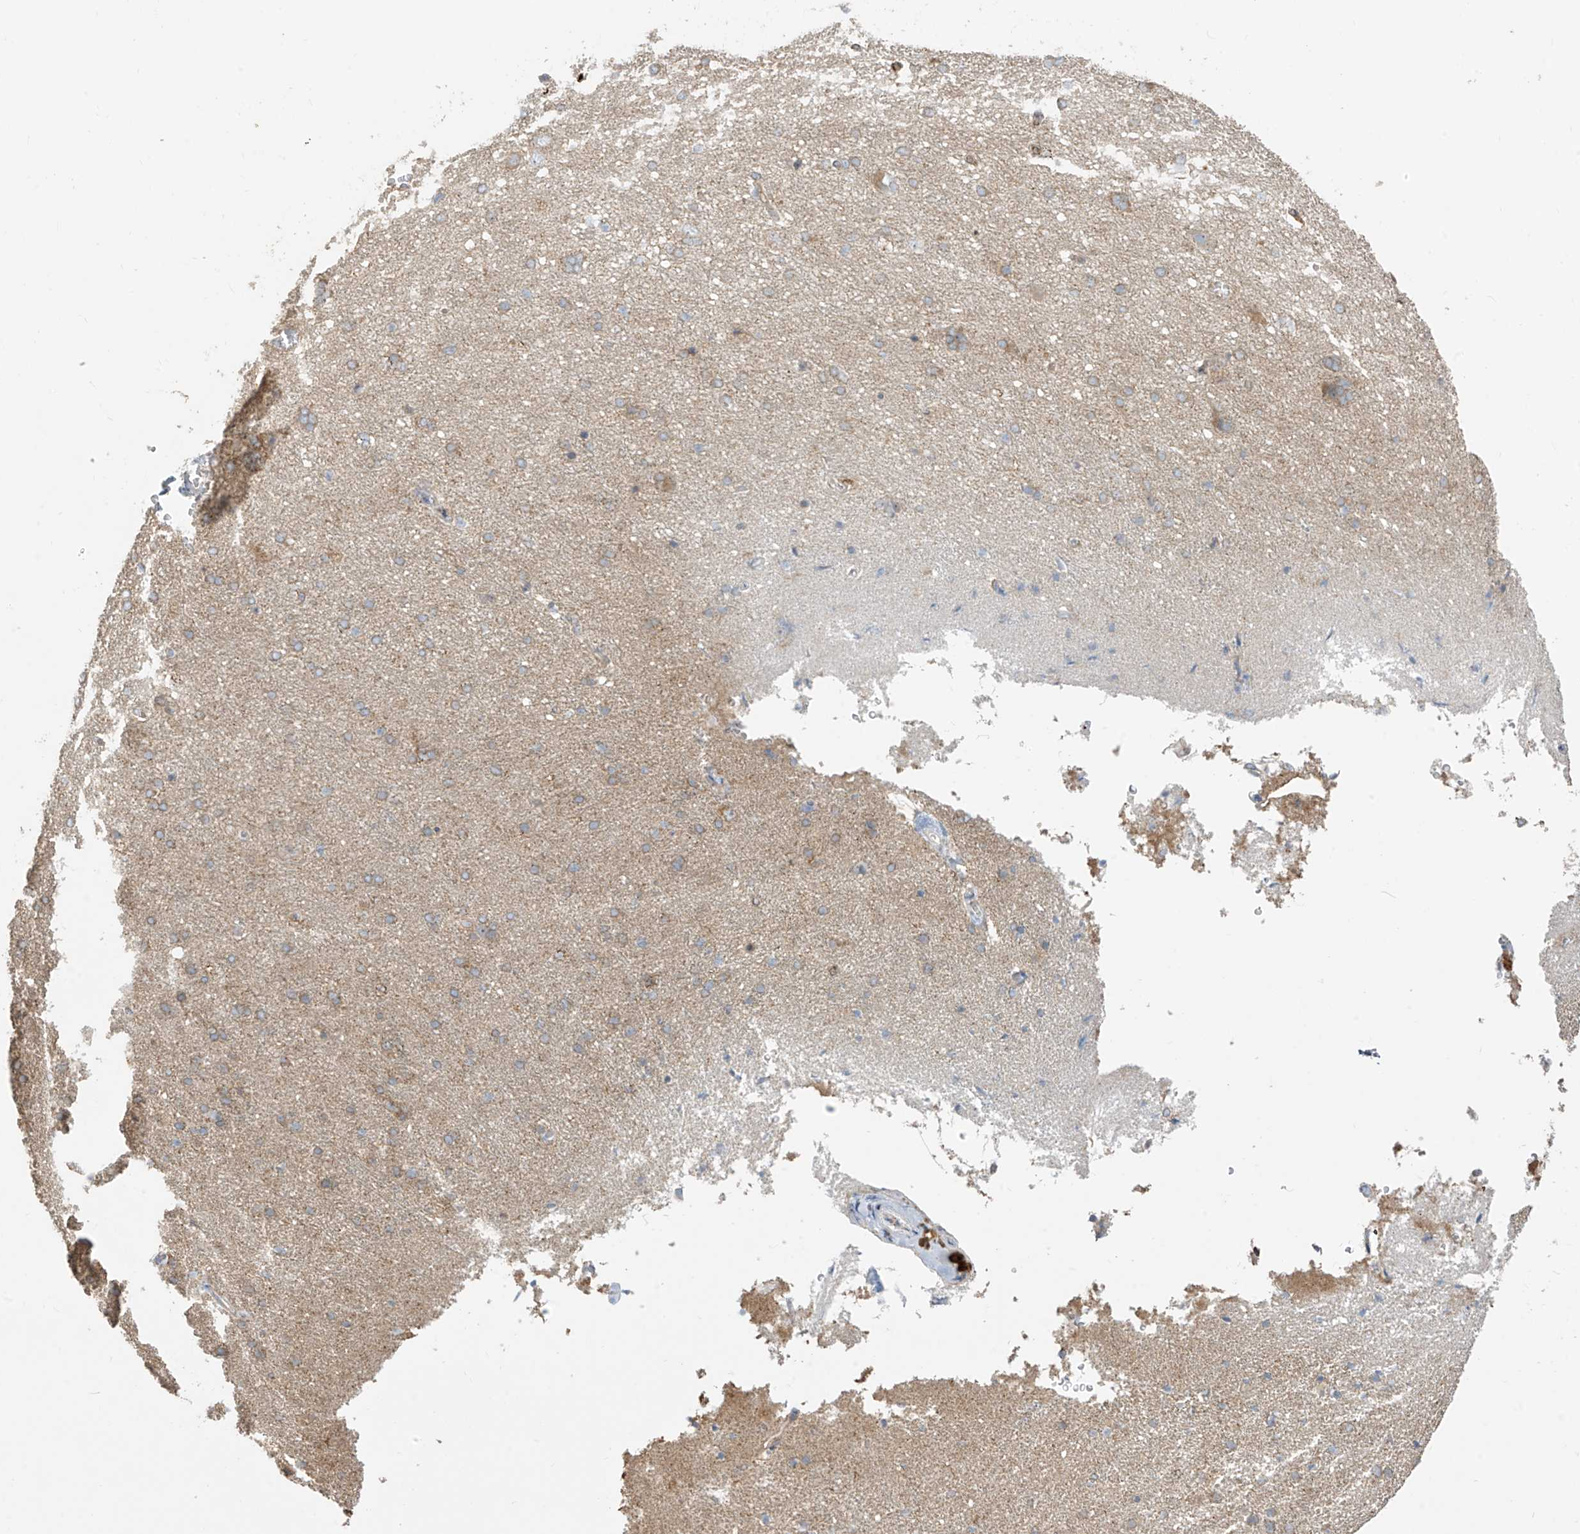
{"staining": {"intensity": "negative", "quantity": "none", "location": "none"}, "tissue": "cerebral cortex", "cell_type": "Endothelial cells", "image_type": "normal", "snomed": [{"axis": "morphology", "description": "Normal tissue, NOS"}, {"axis": "topography", "description": "Cerebral cortex"}], "caption": "Cerebral cortex stained for a protein using IHC exhibits no expression endothelial cells.", "gene": "ABTB1", "patient": {"sex": "male", "age": 62}}